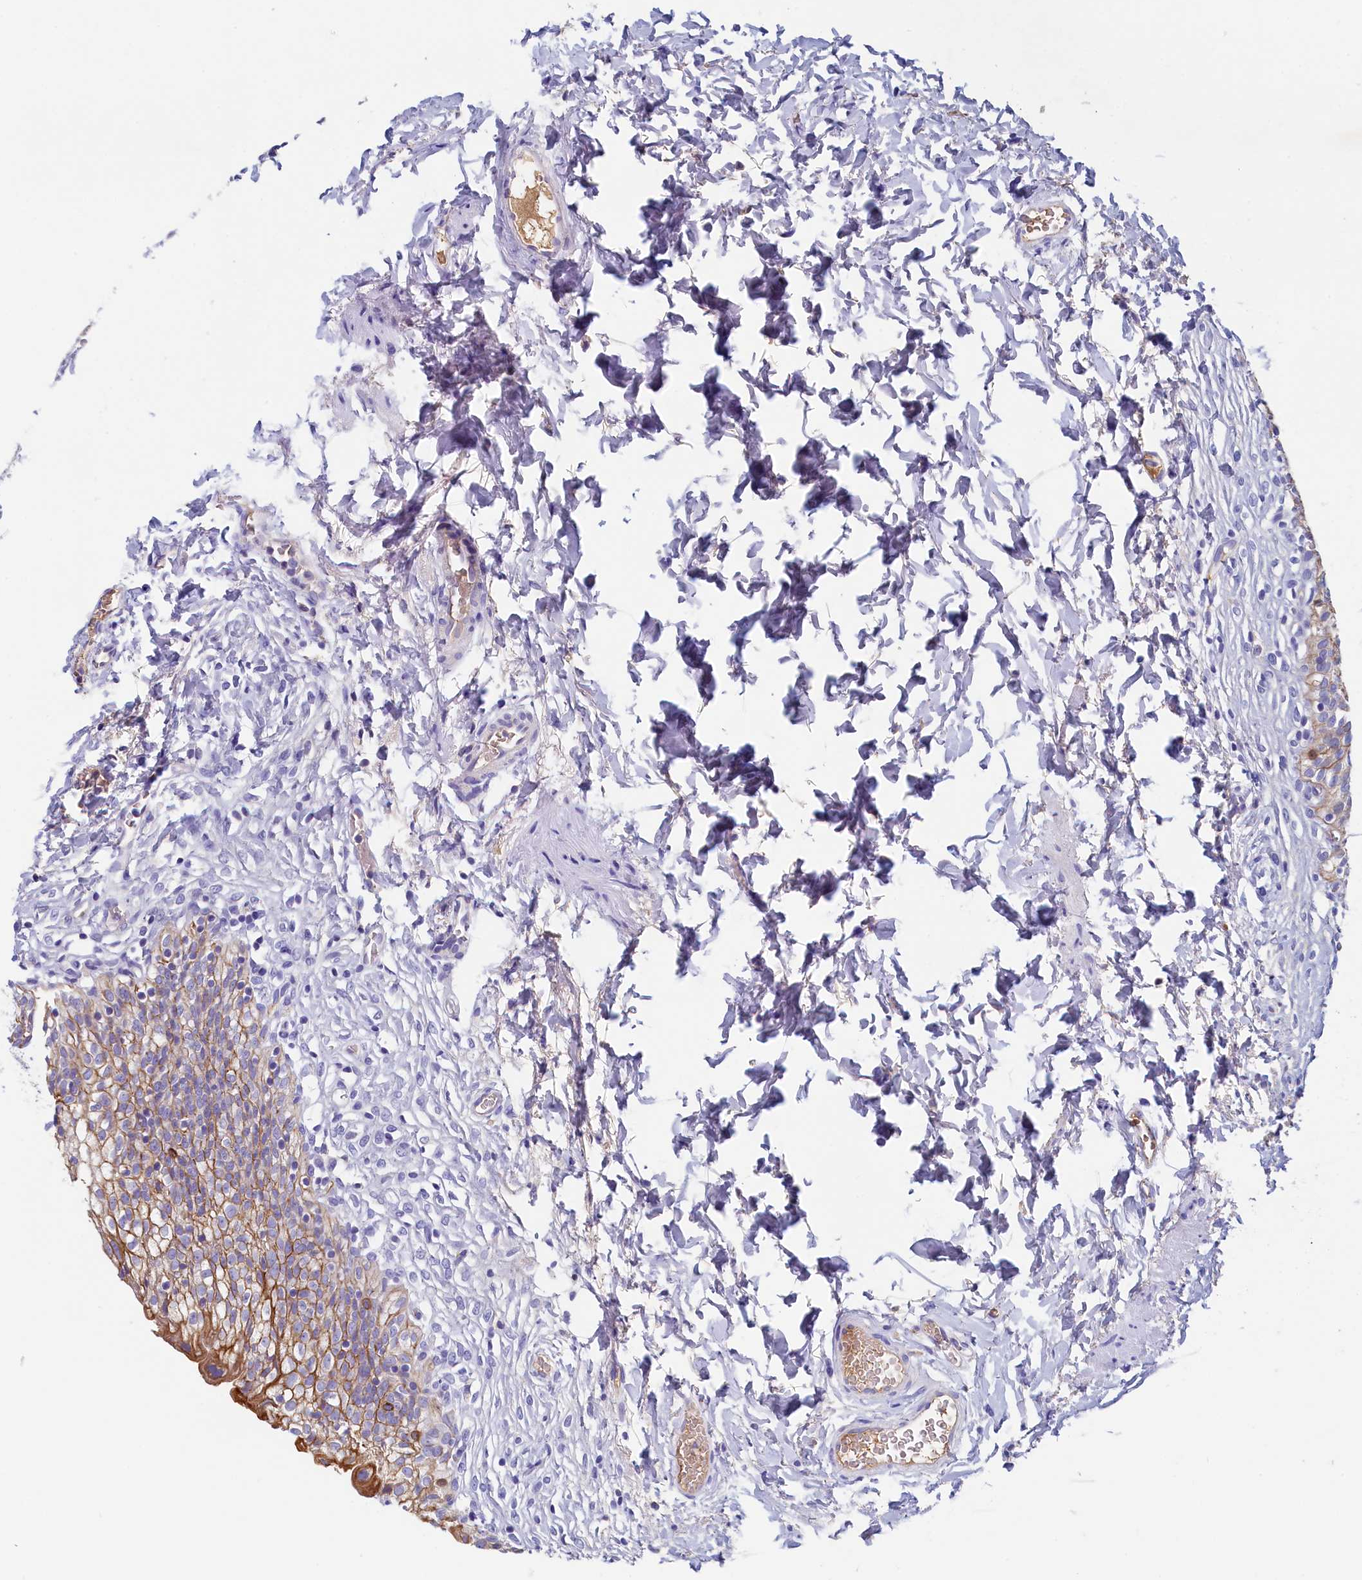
{"staining": {"intensity": "moderate", "quantity": ">75%", "location": "cytoplasmic/membranous"}, "tissue": "urinary bladder", "cell_type": "Urothelial cells", "image_type": "normal", "snomed": [{"axis": "morphology", "description": "Normal tissue, NOS"}, {"axis": "topography", "description": "Urinary bladder"}], "caption": "Immunohistochemistry (DAB (3,3'-diaminobenzidine)) staining of normal urinary bladder exhibits moderate cytoplasmic/membranous protein expression in approximately >75% of urothelial cells.", "gene": "GUCA1C", "patient": {"sex": "male", "age": 55}}